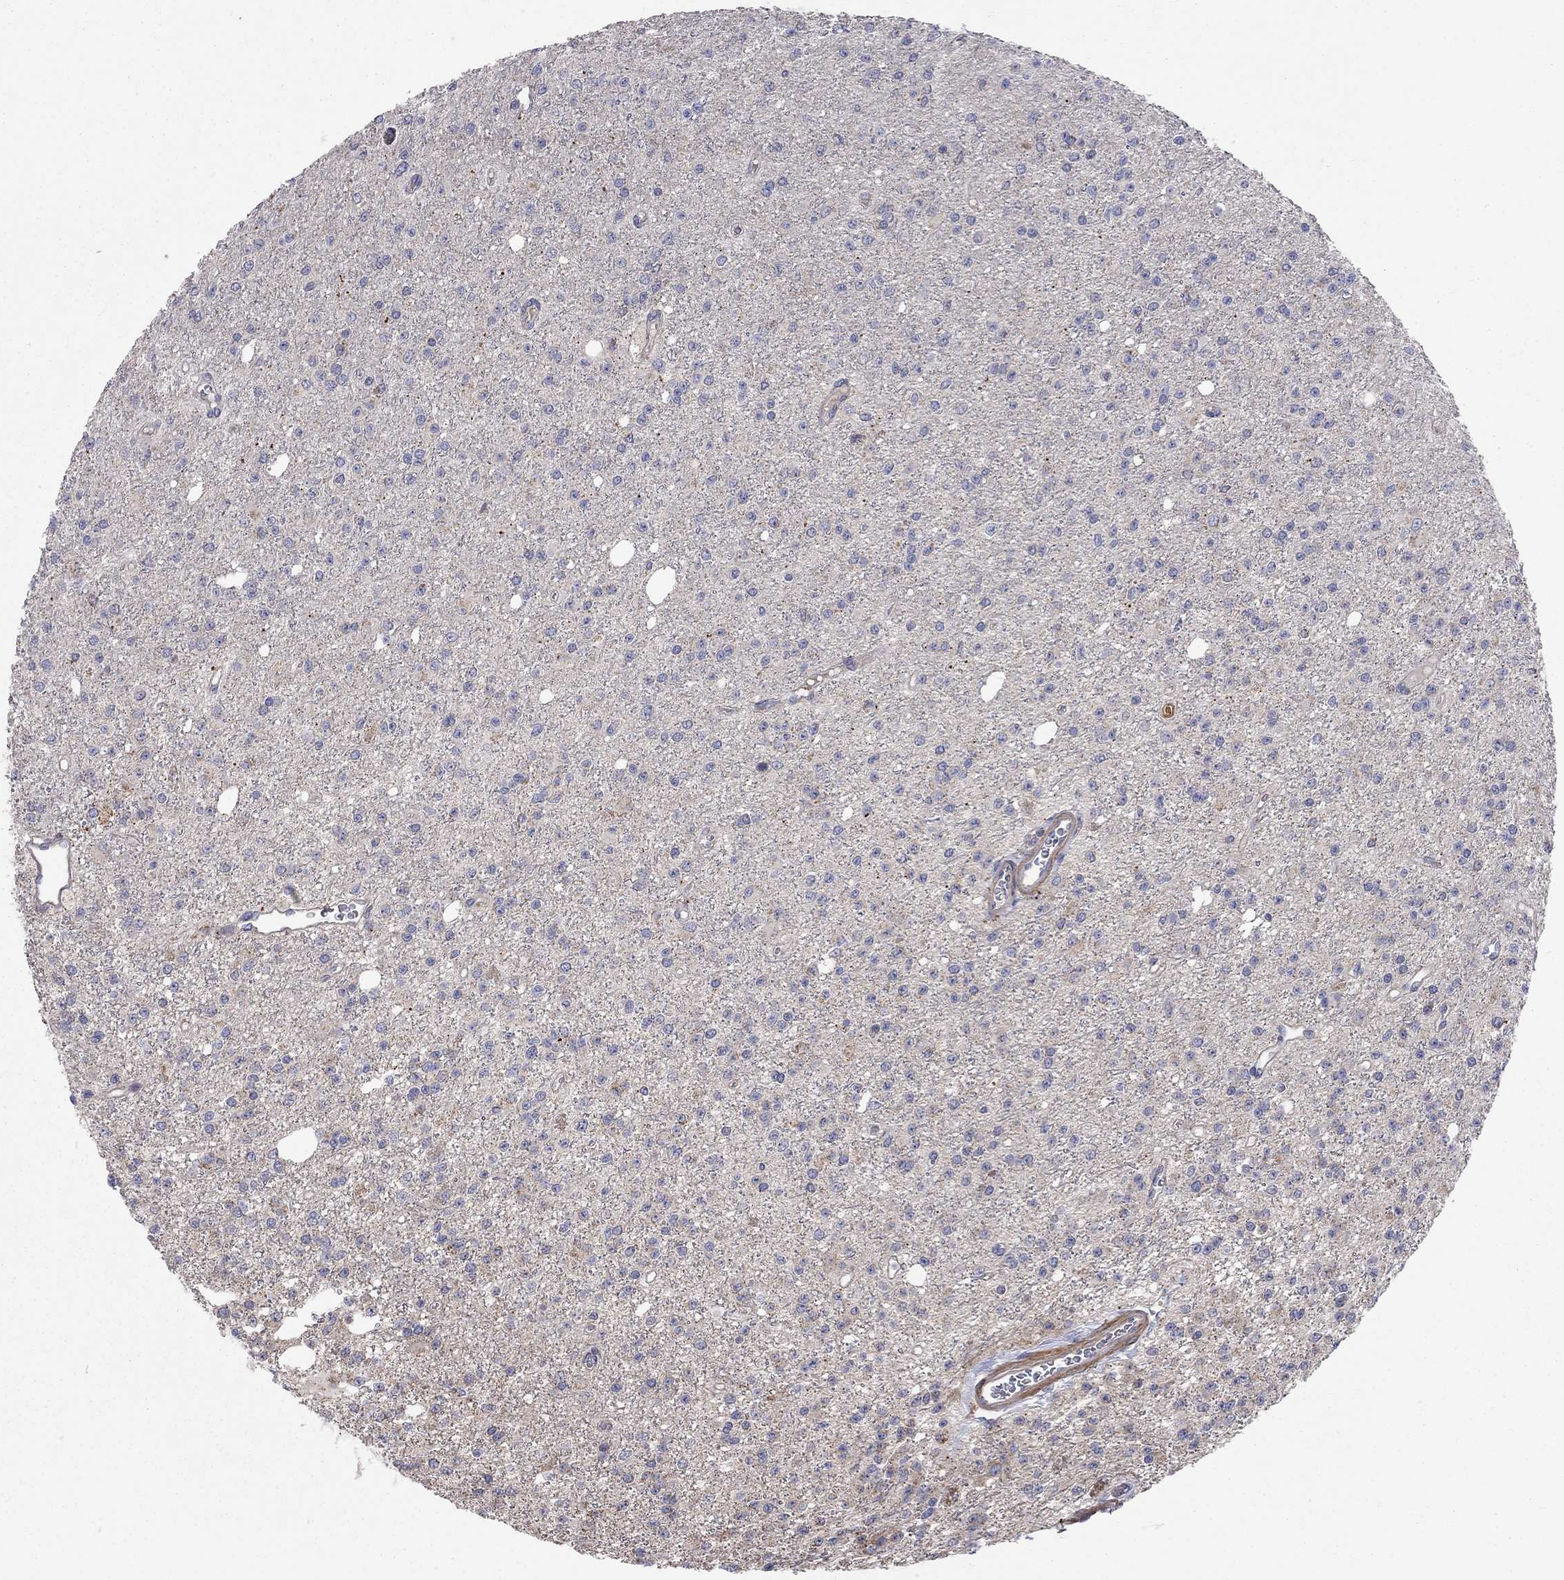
{"staining": {"intensity": "negative", "quantity": "none", "location": "none"}, "tissue": "glioma", "cell_type": "Tumor cells", "image_type": "cancer", "snomed": [{"axis": "morphology", "description": "Glioma, malignant, Low grade"}, {"axis": "topography", "description": "Brain"}], "caption": "DAB immunohistochemical staining of malignant glioma (low-grade) demonstrates no significant positivity in tumor cells. The staining is performed using DAB (3,3'-diaminobenzidine) brown chromogen with nuclei counter-stained in using hematoxylin.", "gene": "KANSL1L", "patient": {"sex": "female", "age": 45}}